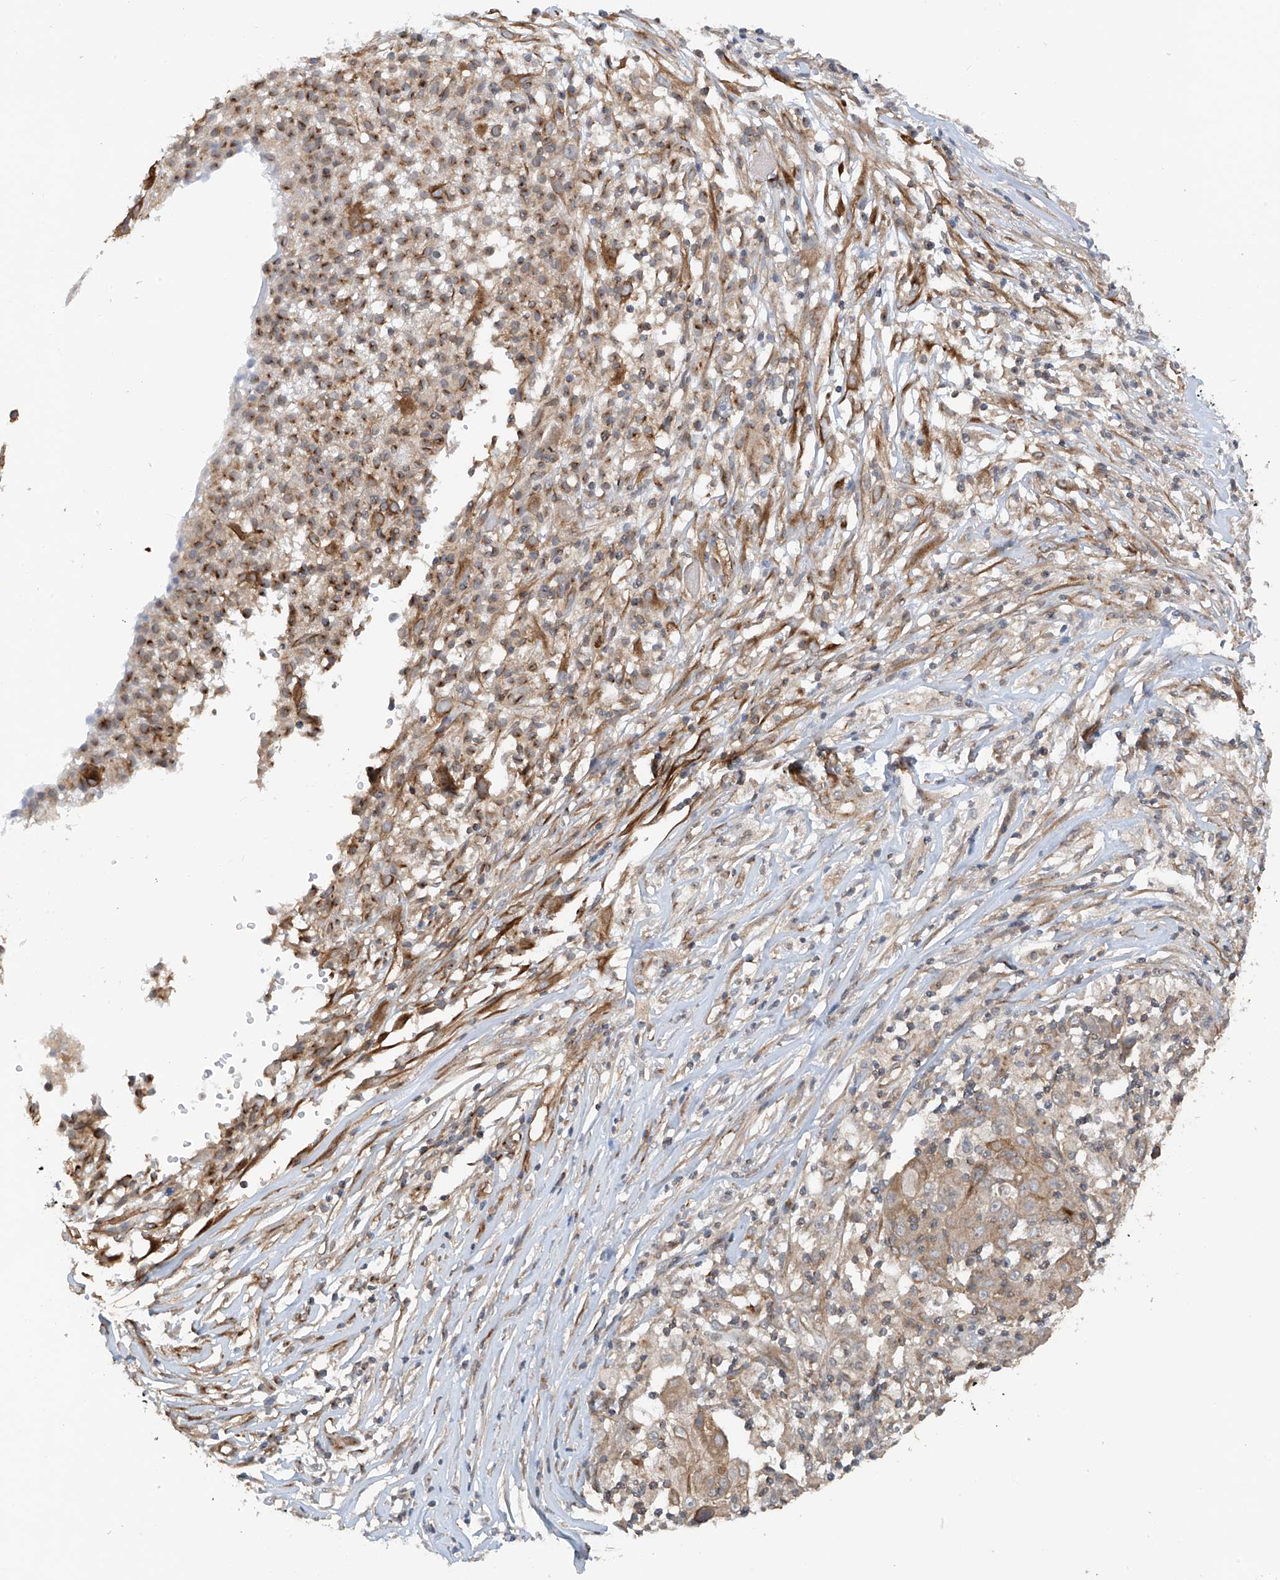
{"staining": {"intensity": "moderate", "quantity": "<25%", "location": "cytoplasmic/membranous"}, "tissue": "ovarian cancer", "cell_type": "Tumor cells", "image_type": "cancer", "snomed": [{"axis": "morphology", "description": "Carcinoma, endometroid"}, {"axis": "topography", "description": "Ovary"}], "caption": "Human ovarian cancer stained with a brown dye demonstrates moderate cytoplasmic/membranous positive positivity in about <25% of tumor cells.", "gene": "RPAIN", "patient": {"sex": "female", "age": 42}}